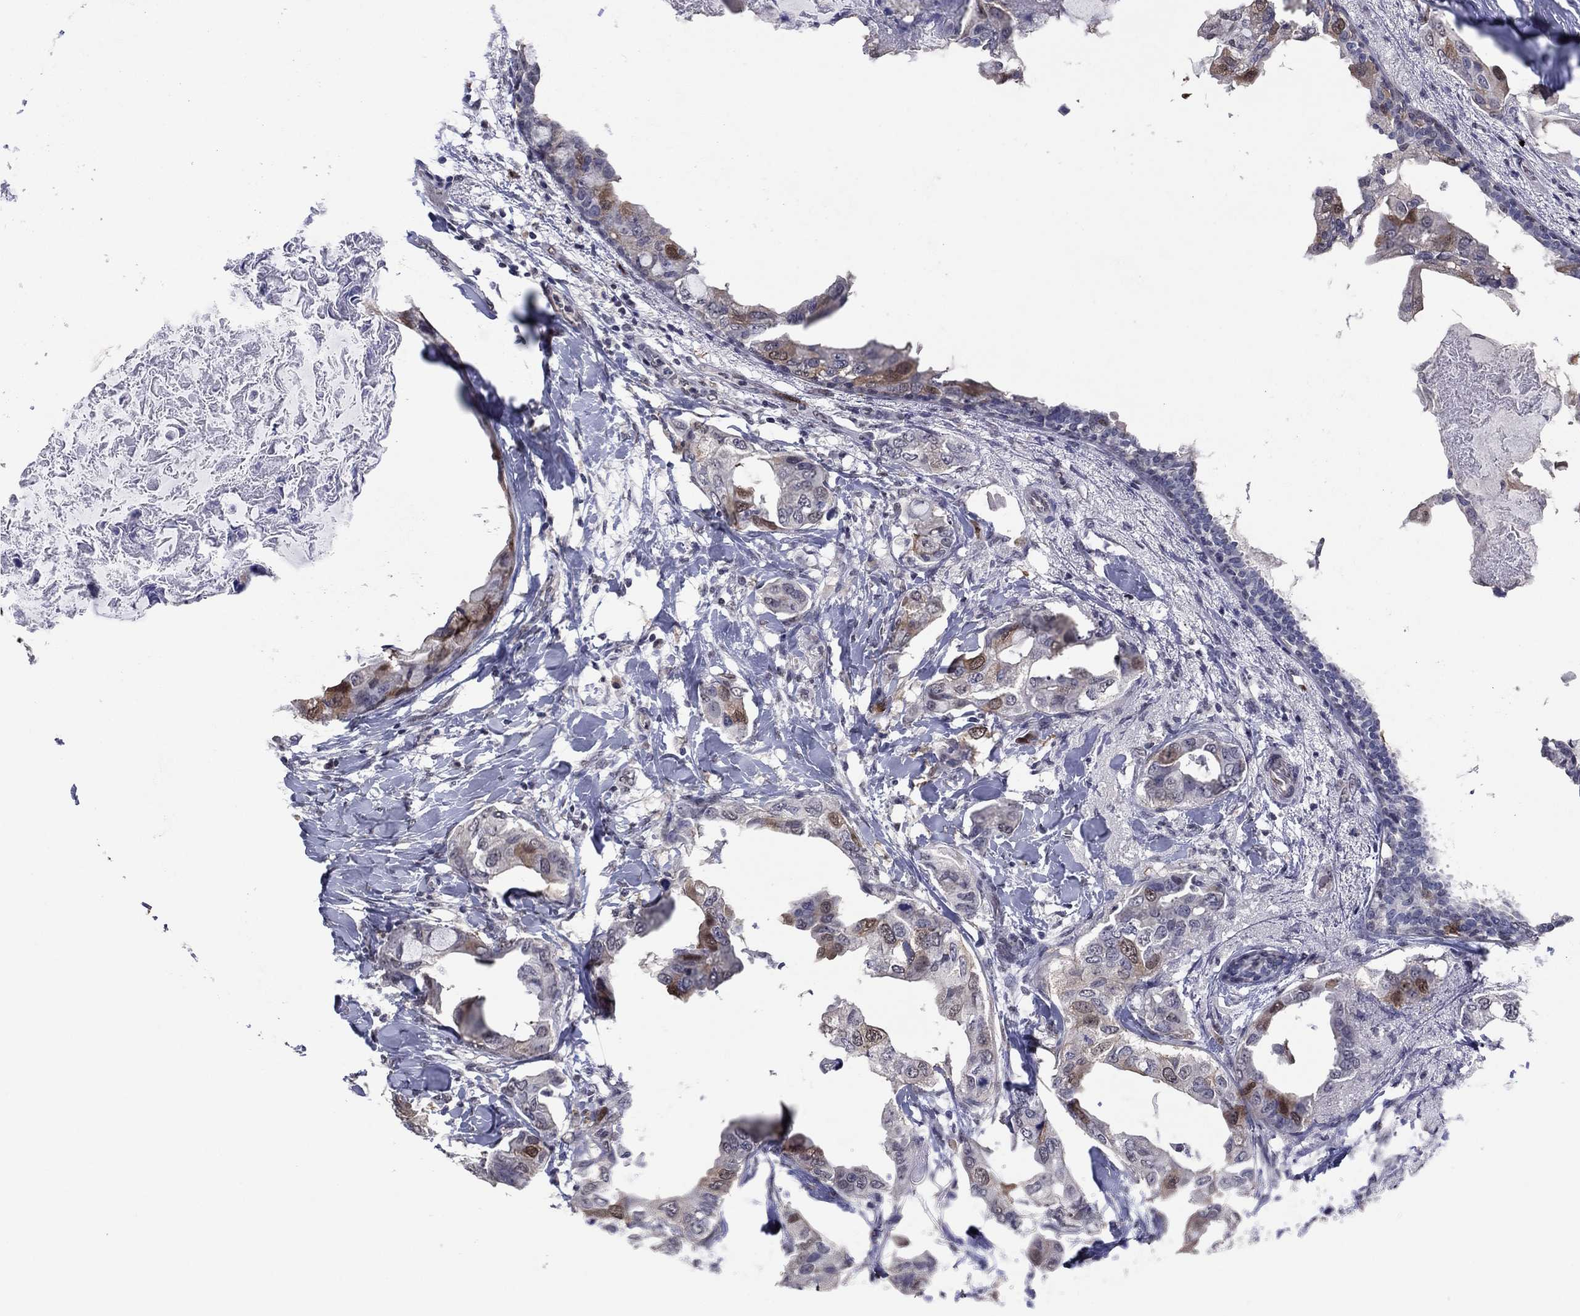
{"staining": {"intensity": "moderate", "quantity": "<25%", "location": "nuclear"}, "tissue": "breast cancer", "cell_type": "Tumor cells", "image_type": "cancer", "snomed": [{"axis": "morphology", "description": "Normal tissue, NOS"}, {"axis": "morphology", "description": "Duct carcinoma"}, {"axis": "topography", "description": "Breast"}], "caption": "Human invasive ductal carcinoma (breast) stained for a protein (brown) displays moderate nuclear positive staining in approximately <25% of tumor cells.", "gene": "TYMS", "patient": {"sex": "female", "age": 40}}